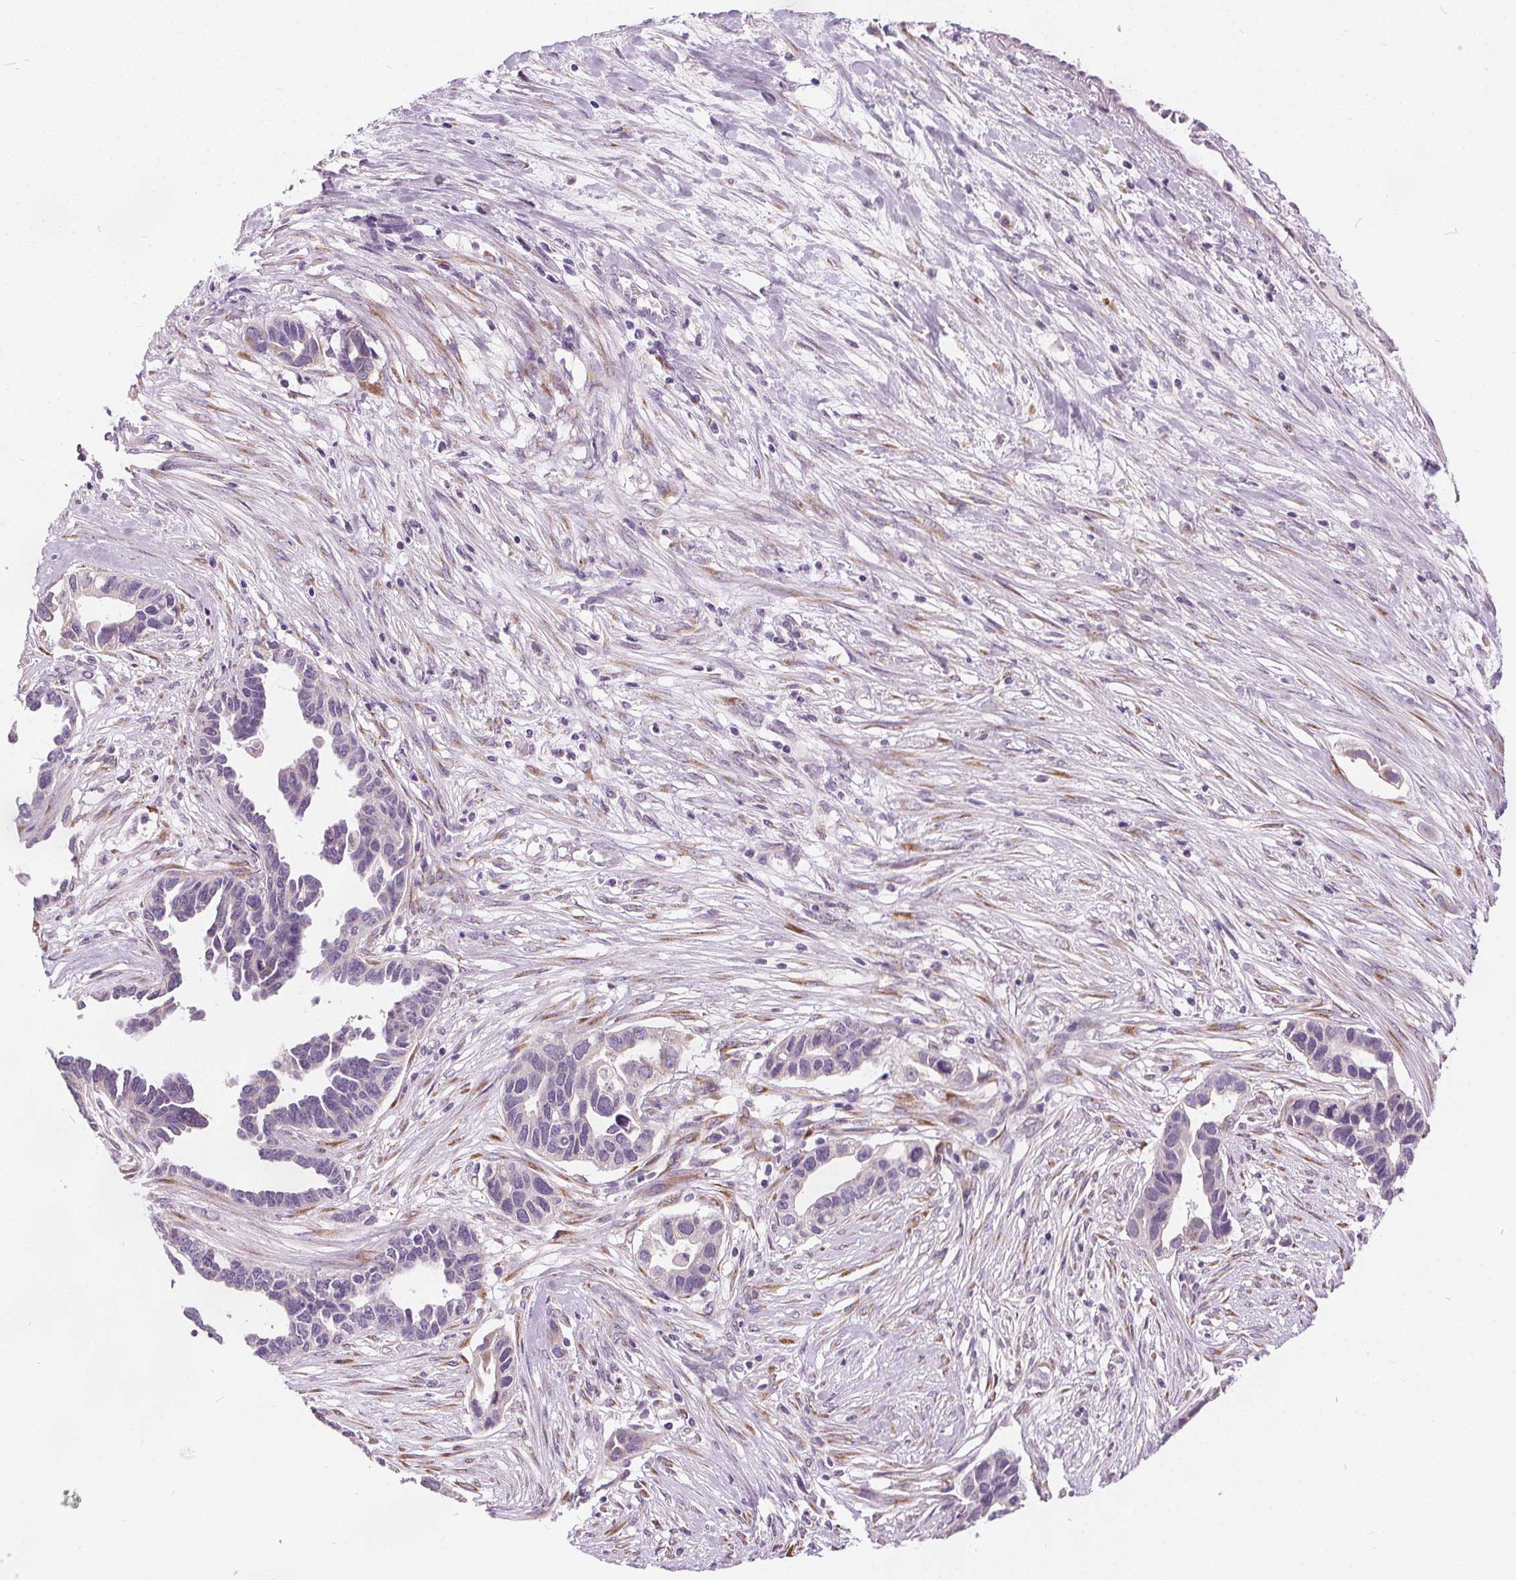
{"staining": {"intensity": "negative", "quantity": "none", "location": "none"}, "tissue": "ovarian cancer", "cell_type": "Tumor cells", "image_type": "cancer", "snomed": [{"axis": "morphology", "description": "Cystadenocarcinoma, serous, NOS"}, {"axis": "topography", "description": "Ovary"}], "caption": "DAB (3,3'-diaminobenzidine) immunohistochemical staining of human ovarian cancer exhibits no significant expression in tumor cells. The staining is performed using DAB (3,3'-diaminobenzidine) brown chromogen with nuclei counter-stained in using hematoxylin.", "gene": "ACOX2", "patient": {"sex": "female", "age": 54}}